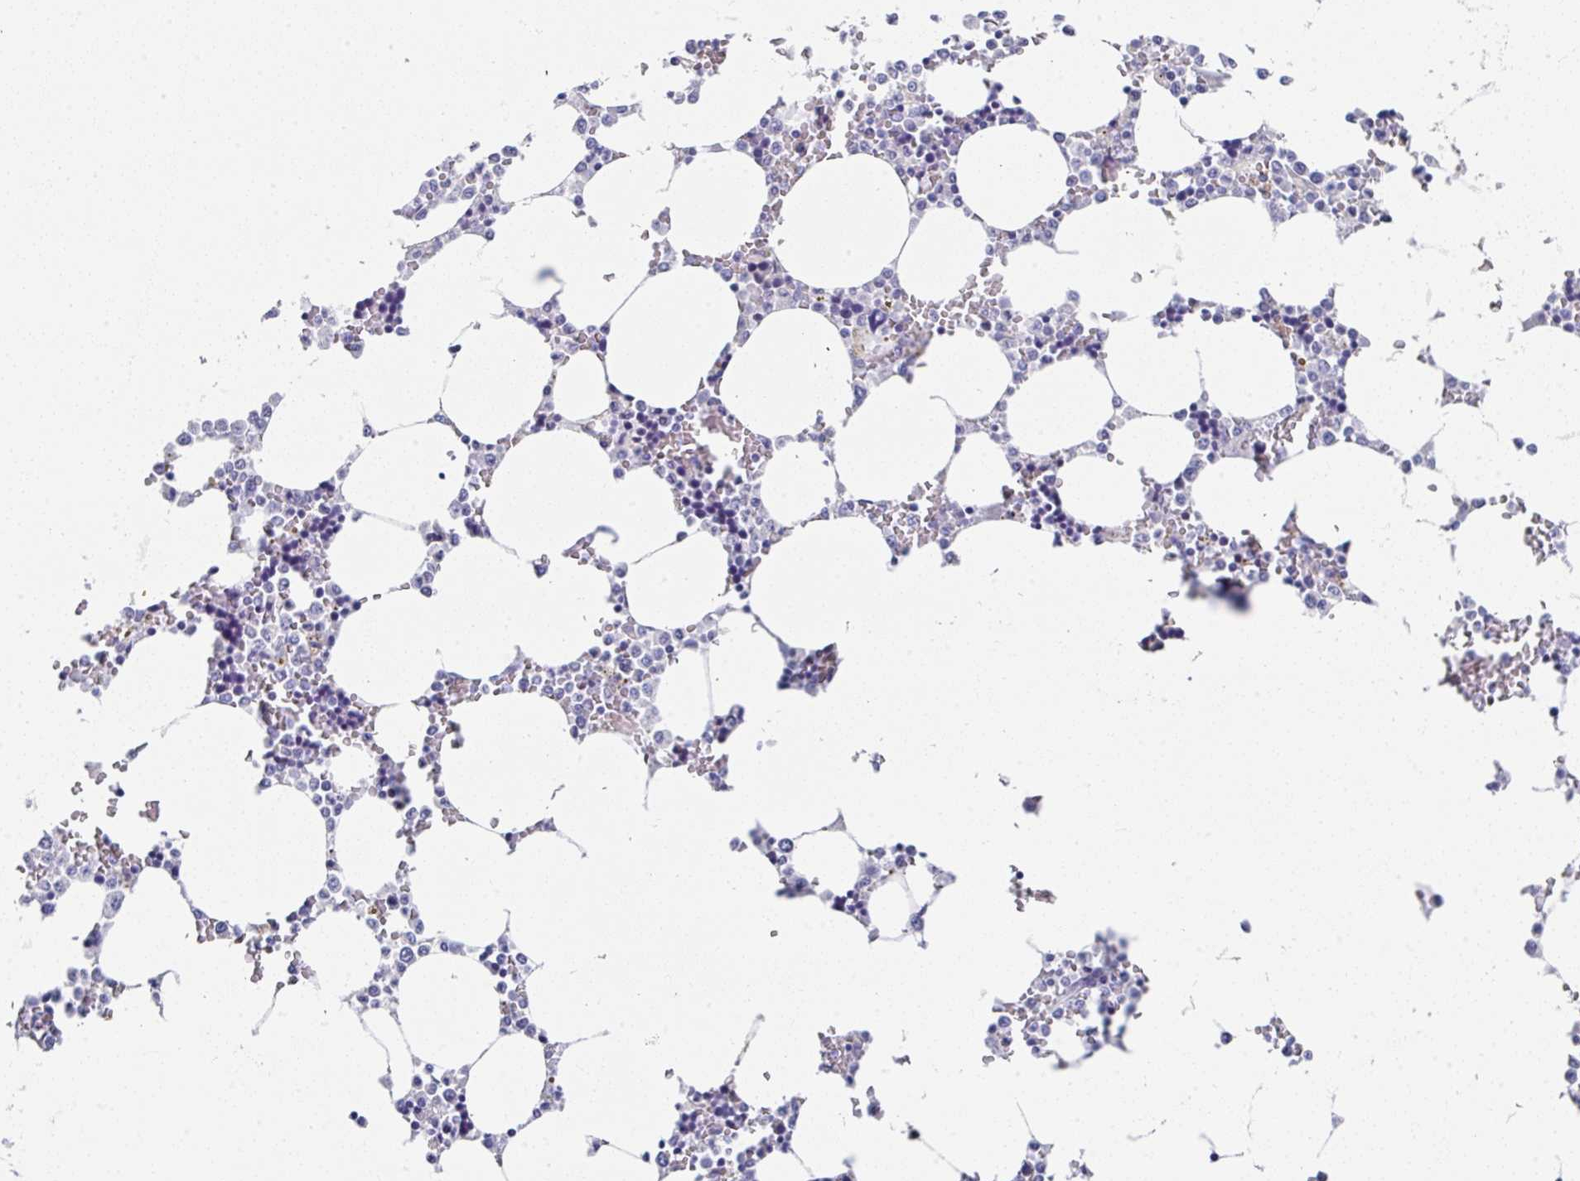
{"staining": {"intensity": "negative", "quantity": "none", "location": "none"}, "tissue": "bone marrow", "cell_type": "Hematopoietic cells", "image_type": "normal", "snomed": [{"axis": "morphology", "description": "Normal tissue, NOS"}, {"axis": "topography", "description": "Bone marrow"}], "caption": "A micrograph of human bone marrow is negative for staining in hematopoietic cells. (Brightfield microscopy of DAB IHC at high magnification).", "gene": "TNFRSF8", "patient": {"sex": "male", "age": 64}}